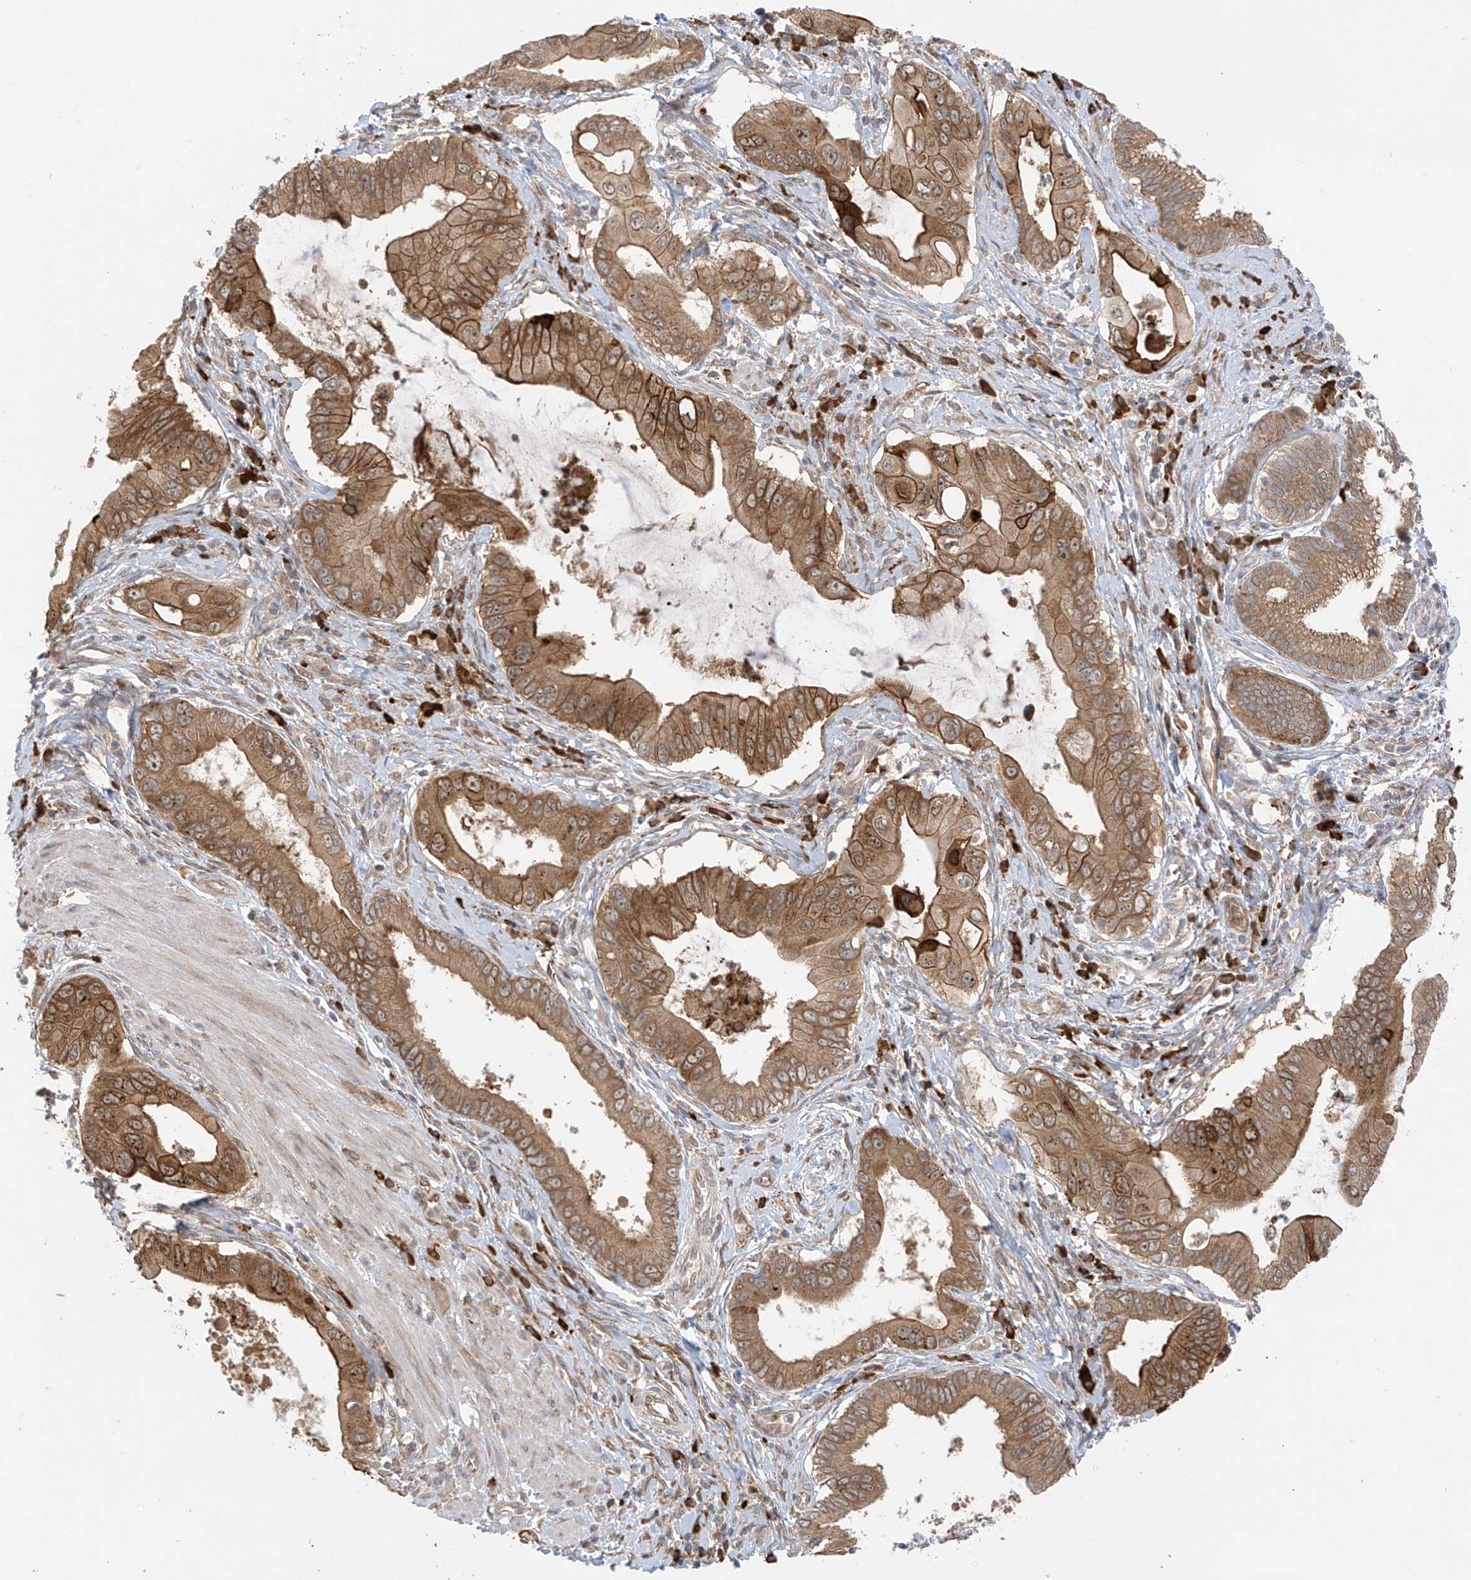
{"staining": {"intensity": "strong", "quantity": "25%-75%", "location": "cytoplasmic/membranous"}, "tissue": "pancreatic cancer", "cell_type": "Tumor cells", "image_type": "cancer", "snomed": [{"axis": "morphology", "description": "Adenocarcinoma, NOS"}, {"axis": "topography", "description": "Pancreas"}], "caption": "Protein expression analysis of pancreatic cancer (adenocarcinoma) reveals strong cytoplasmic/membranous staining in approximately 25%-75% of tumor cells.", "gene": "KIAA1522", "patient": {"sex": "male", "age": 78}}